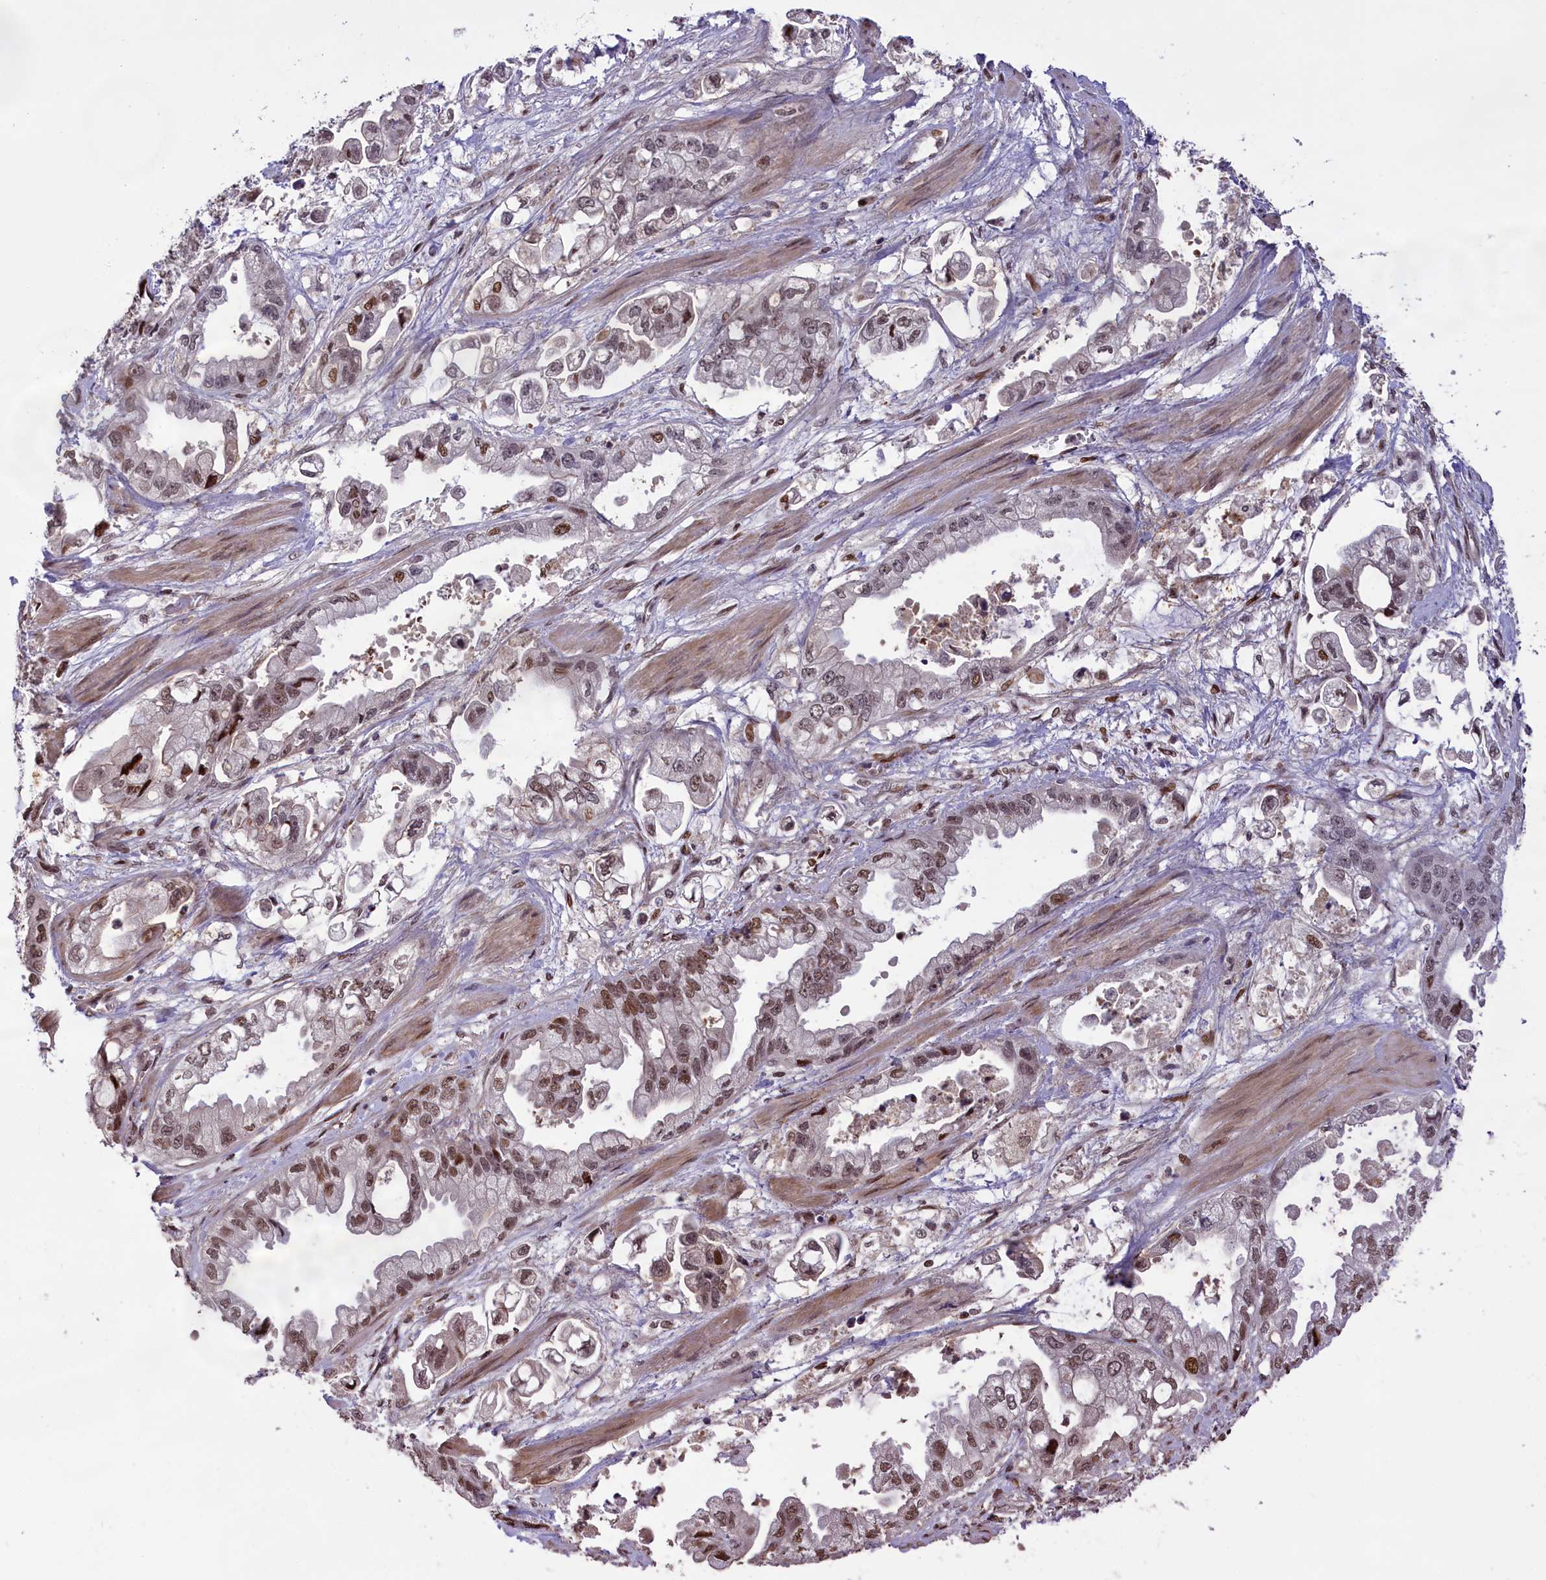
{"staining": {"intensity": "moderate", "quantity": ">75%", "location": "nuclear"}, "tissue": "stomach cancer", "cell_type": "Tumor cells", "image_type": "cancer", "snomed": [{"axis": "morphology", "description": "Adenocarcinoma, NOS"}, {"axis": "topography", "description": "Stomach"}], "caption": "Immunohistochemical staining of human adenocarcinoma (stomach) demonstrates medium levels of moderate nuclear protein positivity in about >75% of tumor cells.", "gene": "RELB", "patient": {"sex": "male", "age": 62}}